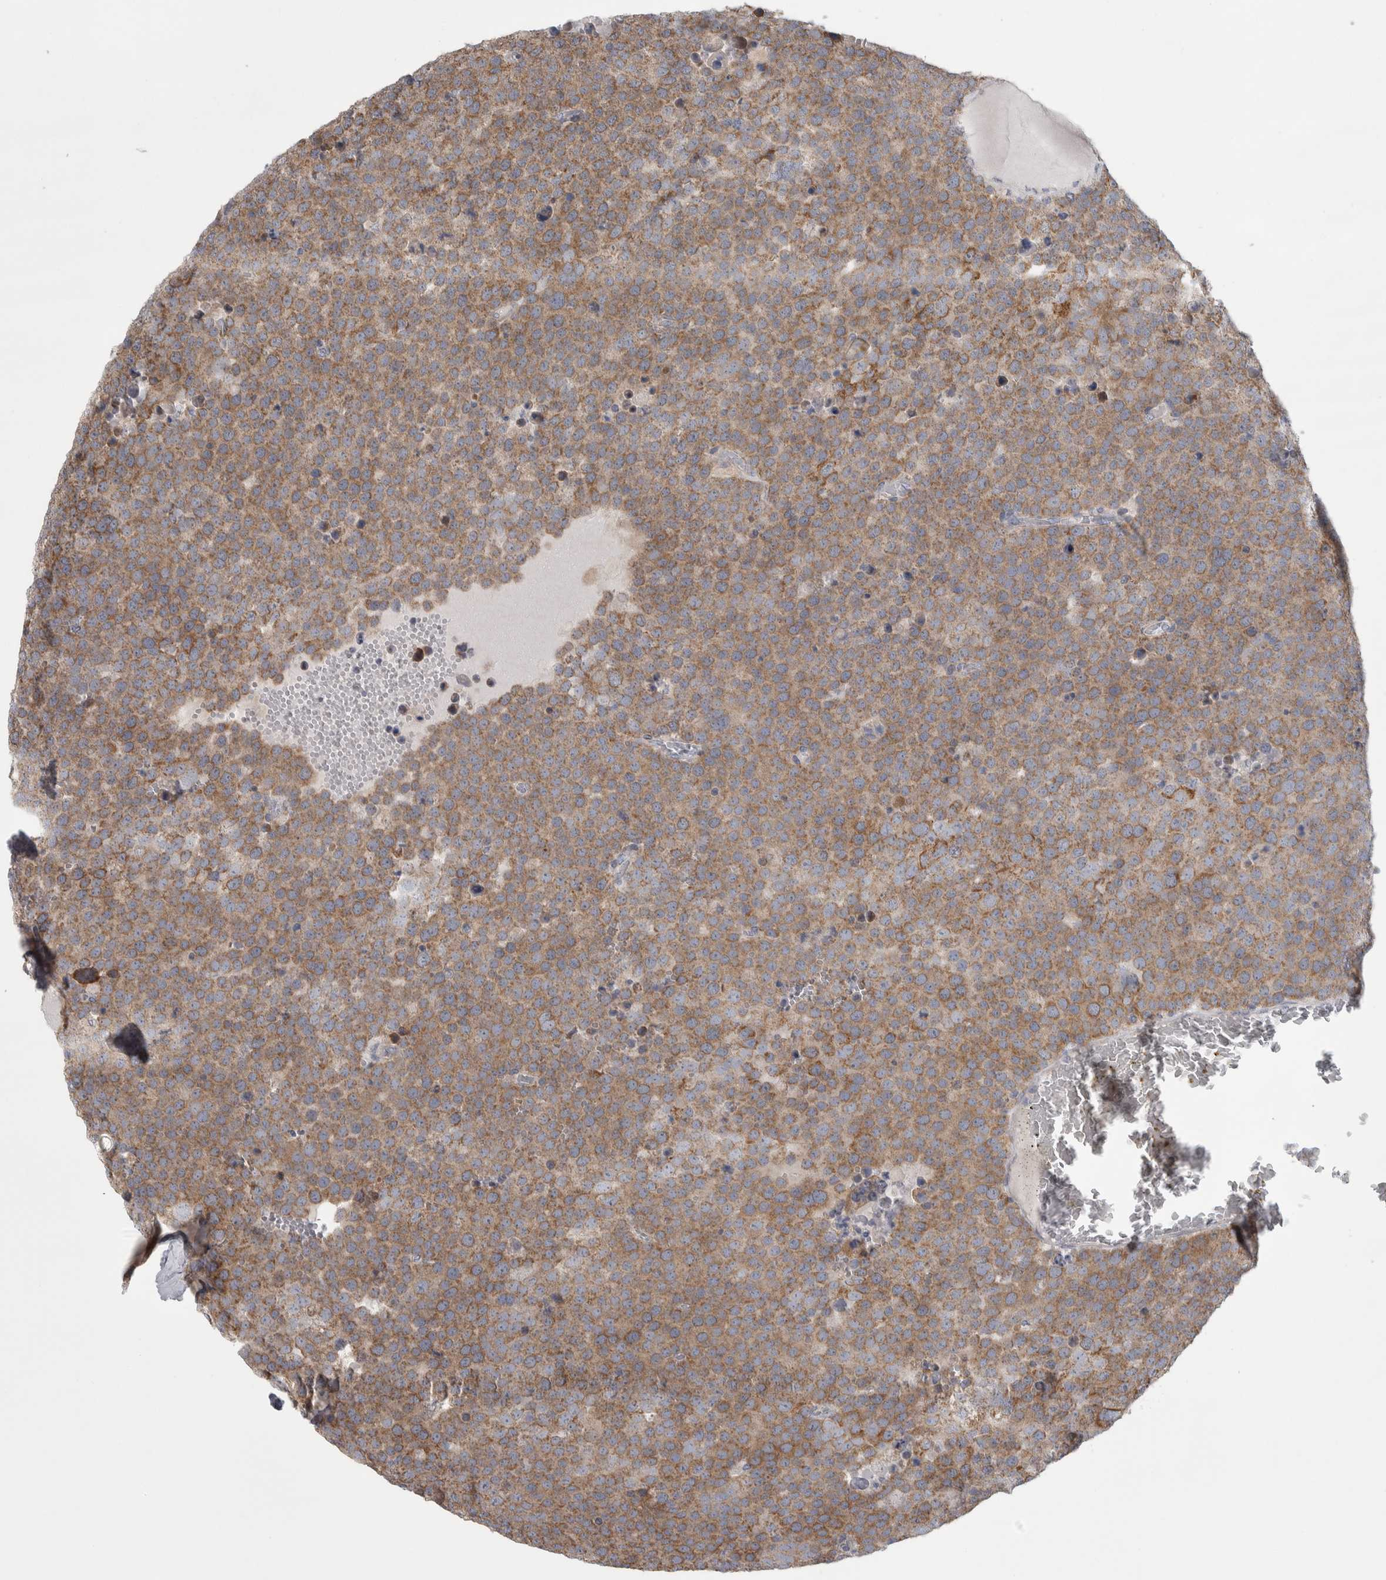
{"staining": {"intensity": "moderate", "quantity": ">75%", "location": "cytoplasmic/membranous"}, "tissue": "testis cancer", "cell_type": "Tumor cells", "image_type": "cancer", "snomed": [{"axis": "morphology", "description": "Seminoma, NOS"}, {"axis": "topography", "description": "Testis"}], "caption": "Moderate cytoplasmic/membranous staining for a protein is present in about >75% of tumor cells of testis cancer (seminoma) using immunohistochemistry (IHC).", "gene": "SCO1", "patient": {"sex": "male", "age": 71}}